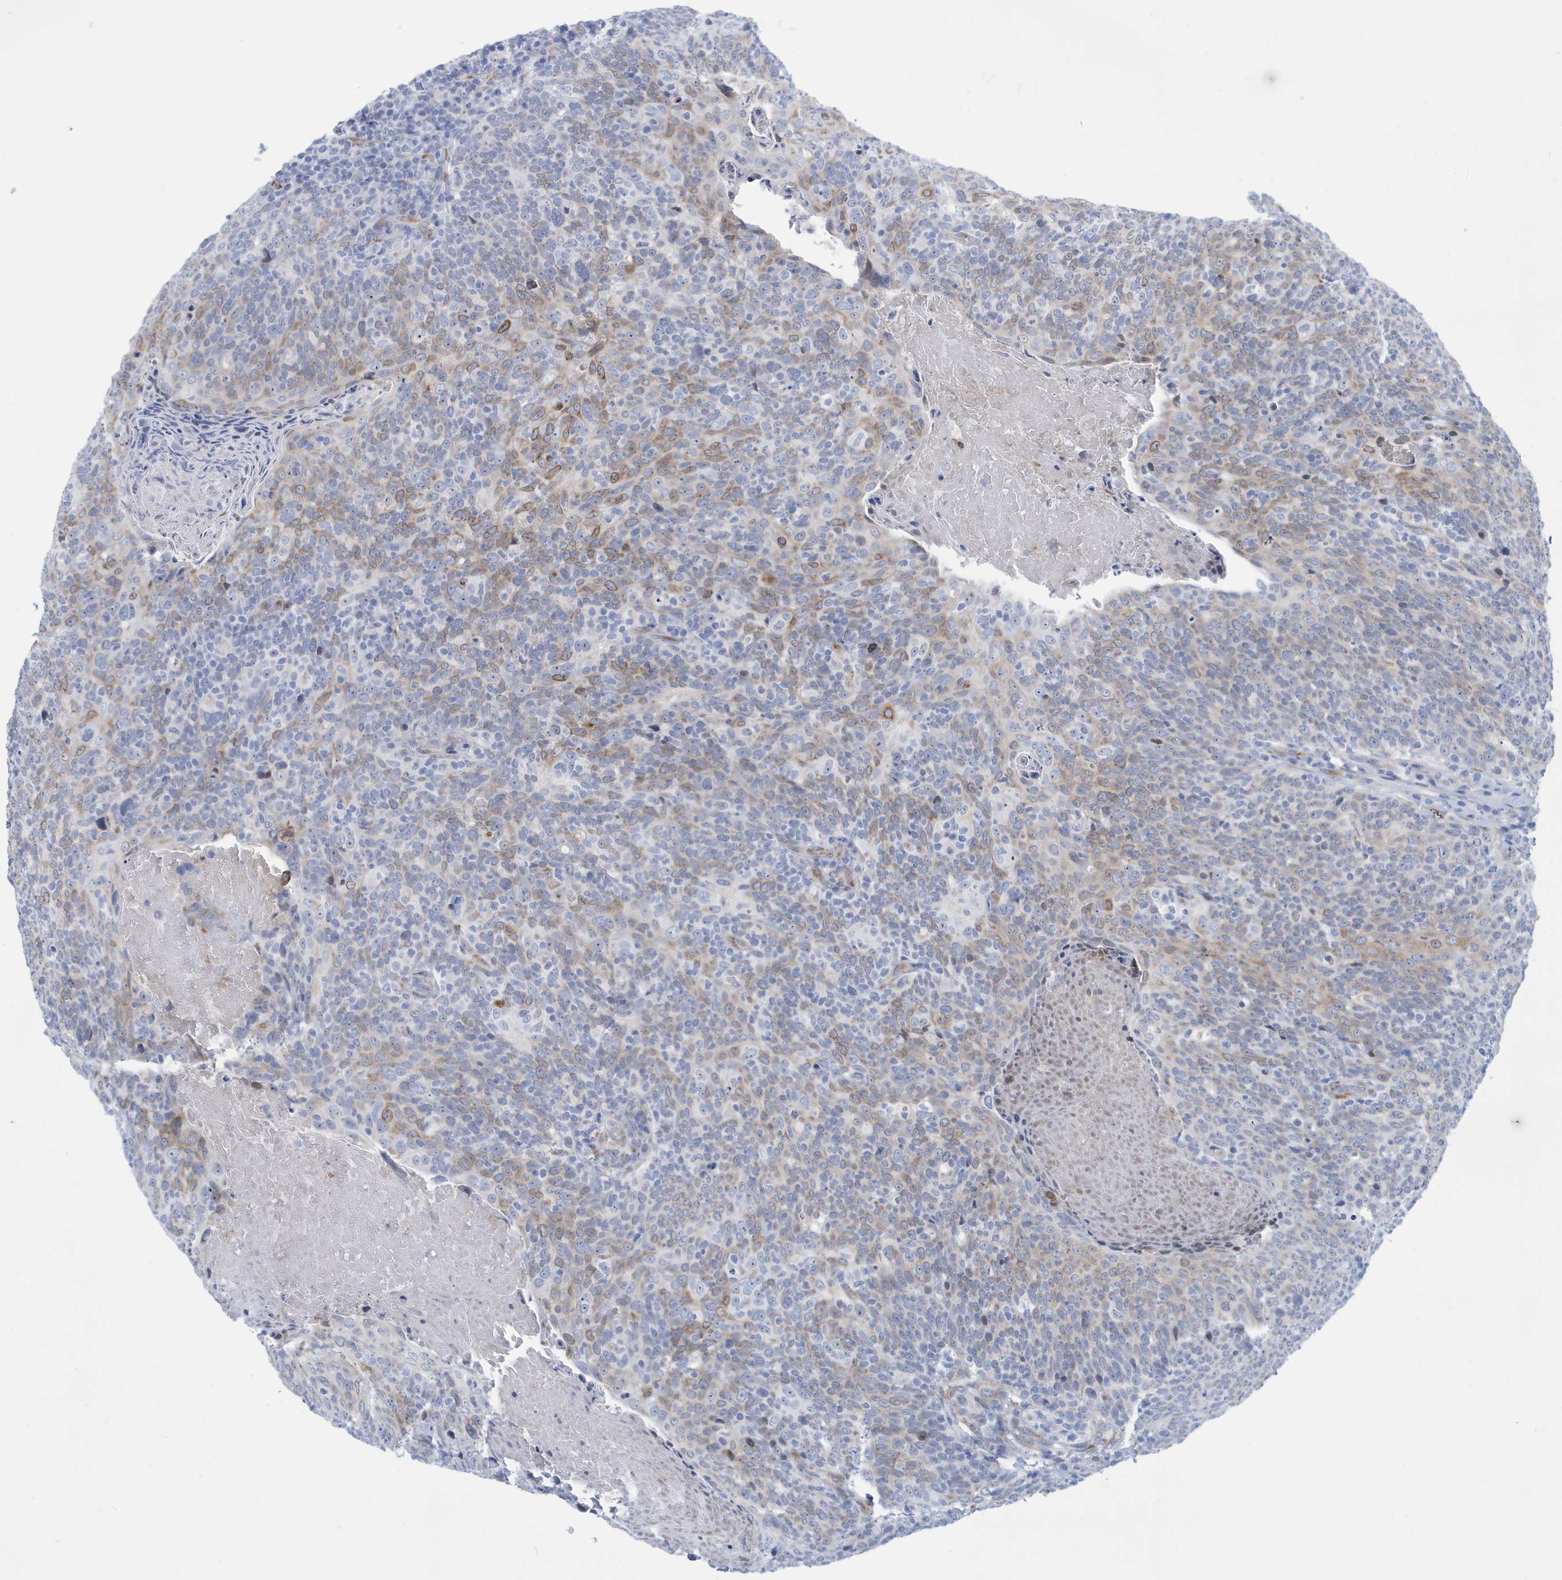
{"staining": {"intensity": "moderate", "quantity": "25%-75%", "location": "cytoplasmic/membranous"}, "tissue": "head and neck cancer", "cell_type": "Tumor cells", "image_type": "cancer", "snomed": [{"axis": "morphology", "description": "Squamous cell carcinoma, NOS"}, {"axis": "morphology", "description": "Squamous cell carcinoma, metastatic, NOS"}, {"axis": "topography", "description": "Lymph node"}, {"axis": "topography", "description": "Head-Neck"}], "caption": "Human head and neck cancer (metastatic squamous cell carcinoma) stained with a brown dye demonstrates moderate cytoplasmic/membranous positive positivity in about 25%-75% of tumor cells.", "gene": "SEMA3F", "patient": {"sex": "male", "age": 62}}